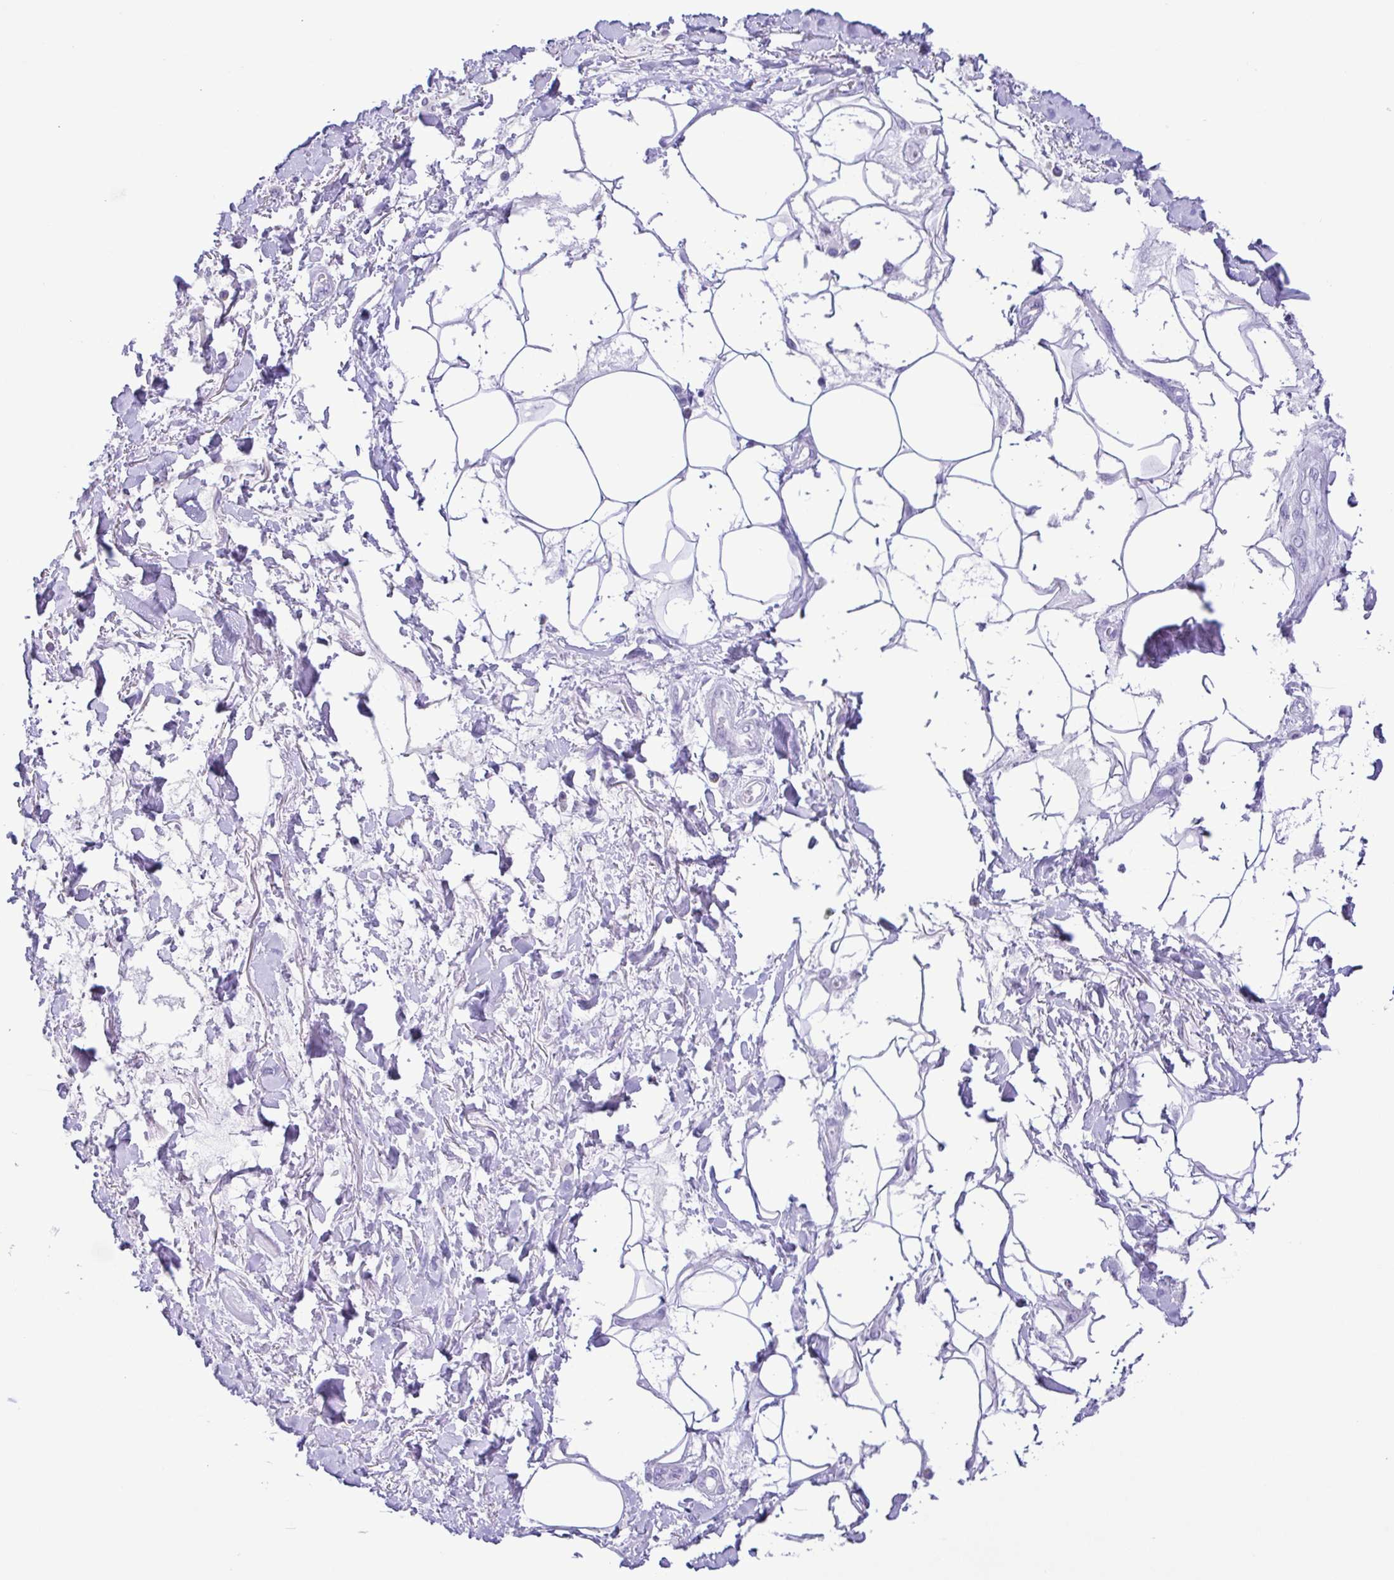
{"staining": {"intensity": "negative", "quantity": "none", "location": "none"}, "tissue": "adipose tissue", "cell_type": "Adipocytes", "image_type": "normal", "snomed": [{"axis": "morphology", "description": "Normal tissue, NOS"}, {"axis": "topography", "description": "Vagina"}, {"axis": "topography", "description": "Peripheral nerve tissue"}], "caption": "A photomicrograph of adipose tissue stained for a protein demonstrates no brown staining in adipocytes.", "gene": "OVGP1", "patient": {"sex": "female", "age": 71}}